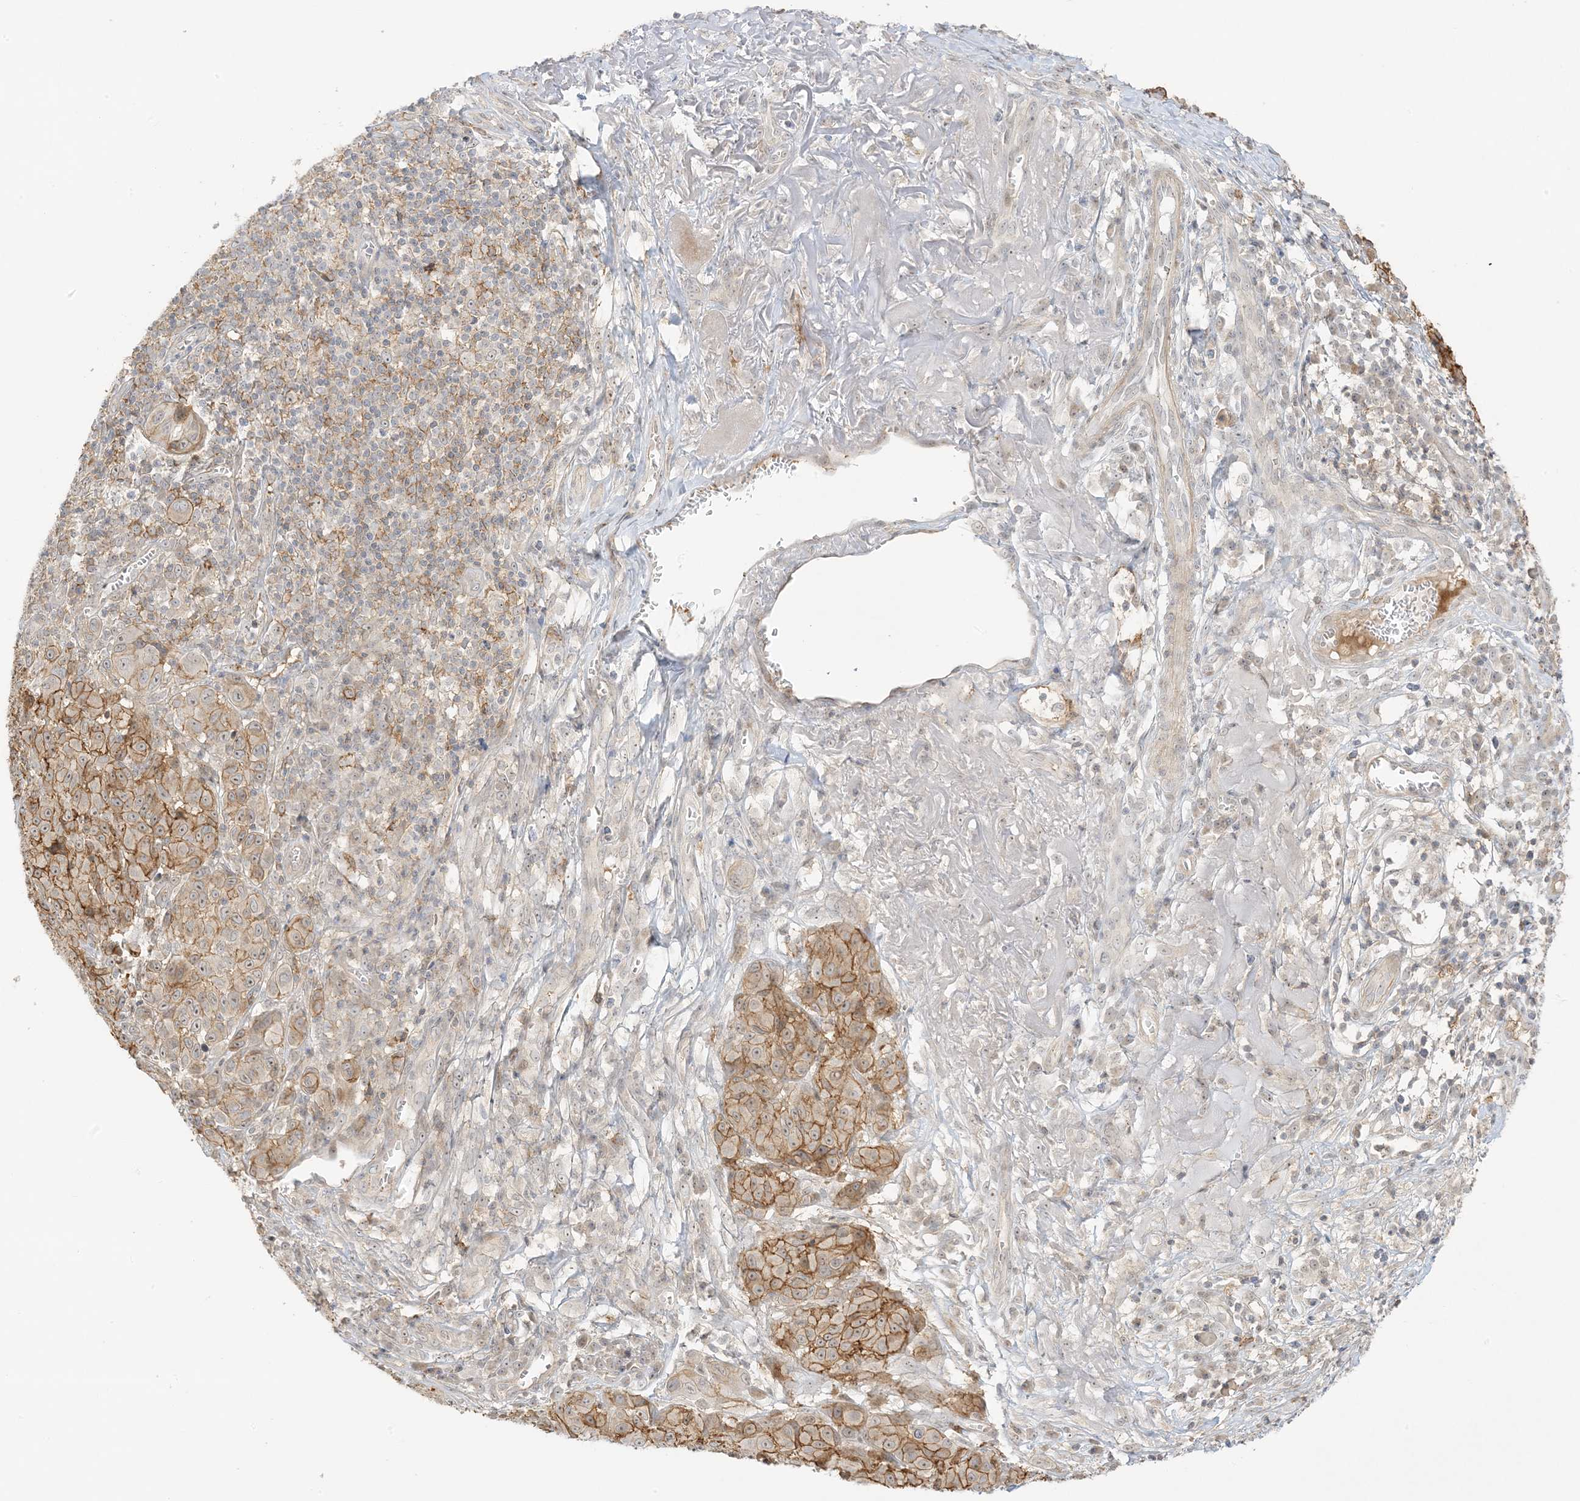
{"staining": {"intensity": "moderate", "quantity": ">75%", "location": "cytoplasmic/membranous,nuclear"}, "tissue": "melanoma", "cell_type": "Tumor cells", "image_type": "cancer", "snomed": [{"axis": "morphology", "description": "Malignant melanoma, NOS"}, {"axis": "topography", "description": "Skin"}], "caption": "A micrograph of human malignant melanoma stained for a protein displays moderate cytoplasmic/membranous and nuclear brown staining in tumor cells. (brown staining indicates protein expression, while blue staining denotes nuclei).", "gene": "ETAA1", "patient": {"sex": "male", "age": 73}}